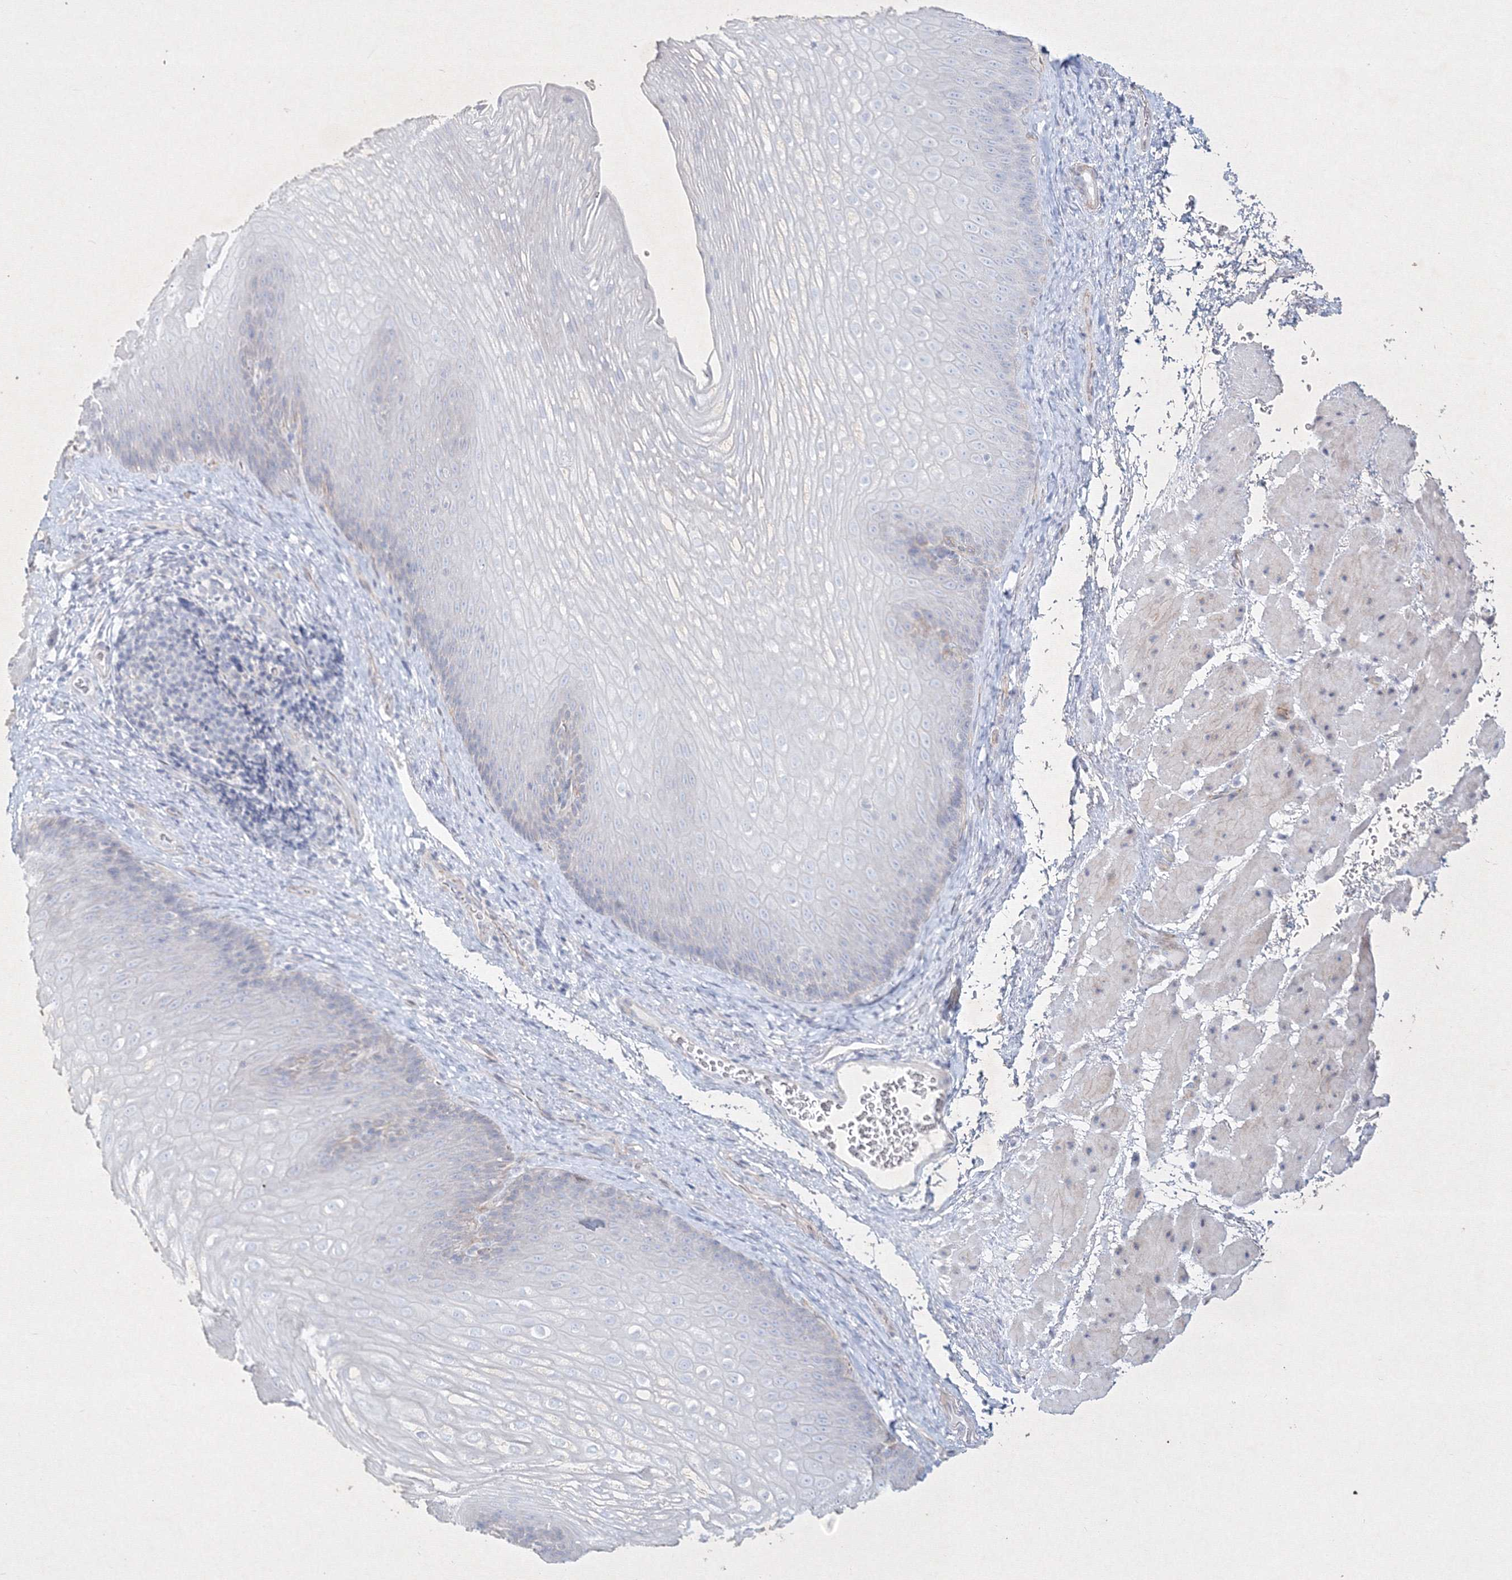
{"staining": {"intensity": "negative", "quantity": "none", "location": "none"}, "tissue": "esophagus", "cell_type": "Squamous epithelial cells", "image_type": "normal", "snomed": [{"axis": "morphology", "description": "Normal tissue, NOS"}, {"axis": "topography", "description": "Esophagus"}], "caption": "Immunohistochemical staining of unremarkable esophagus exhibits no significant positivity in squamous epithelial cells.", "gene": "CXXC4", "patient": {"sex": "female", "age": 66}}